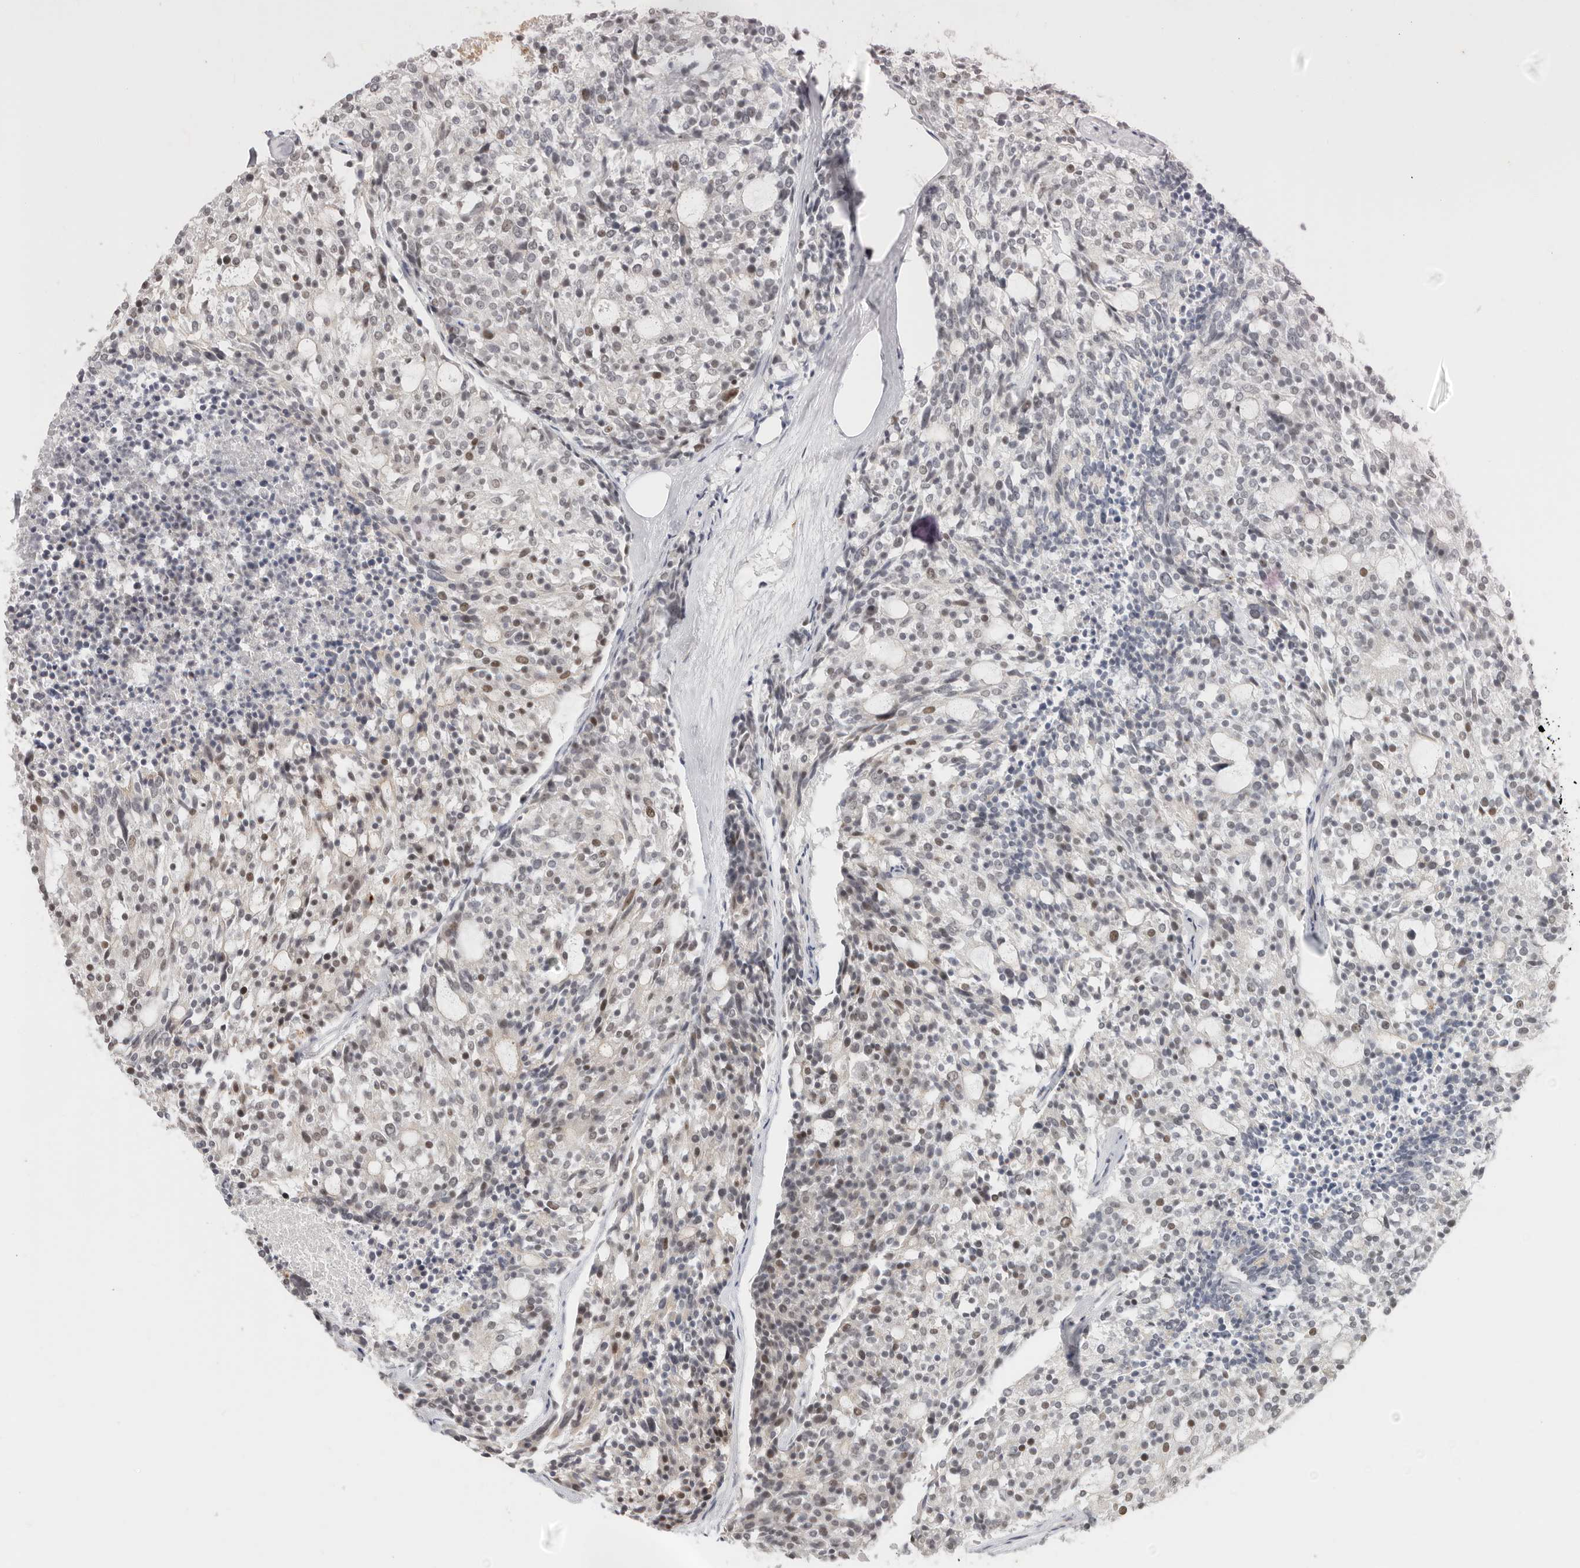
{"staining": {"intensity": "weak", "quantity": "25%-75%", "location": "nuclear"}, "tissue": "carcinoid", "cell_type": "Tumor cells", "image_type": "cancer", "snomed": [{"axis": "morphology", "description": "Carcinoid, malignant, NOS"}, {"axis": "topography", "description": "Pancreas"}], "caption": "This photomicrograph exhibits IHC staining of carcinoid (malignant), with low weak nuclear expression in approximately 25%-75% of tumor cells.", "gene": "RFC2", "patient": {"sex": "female", "age": 54}}